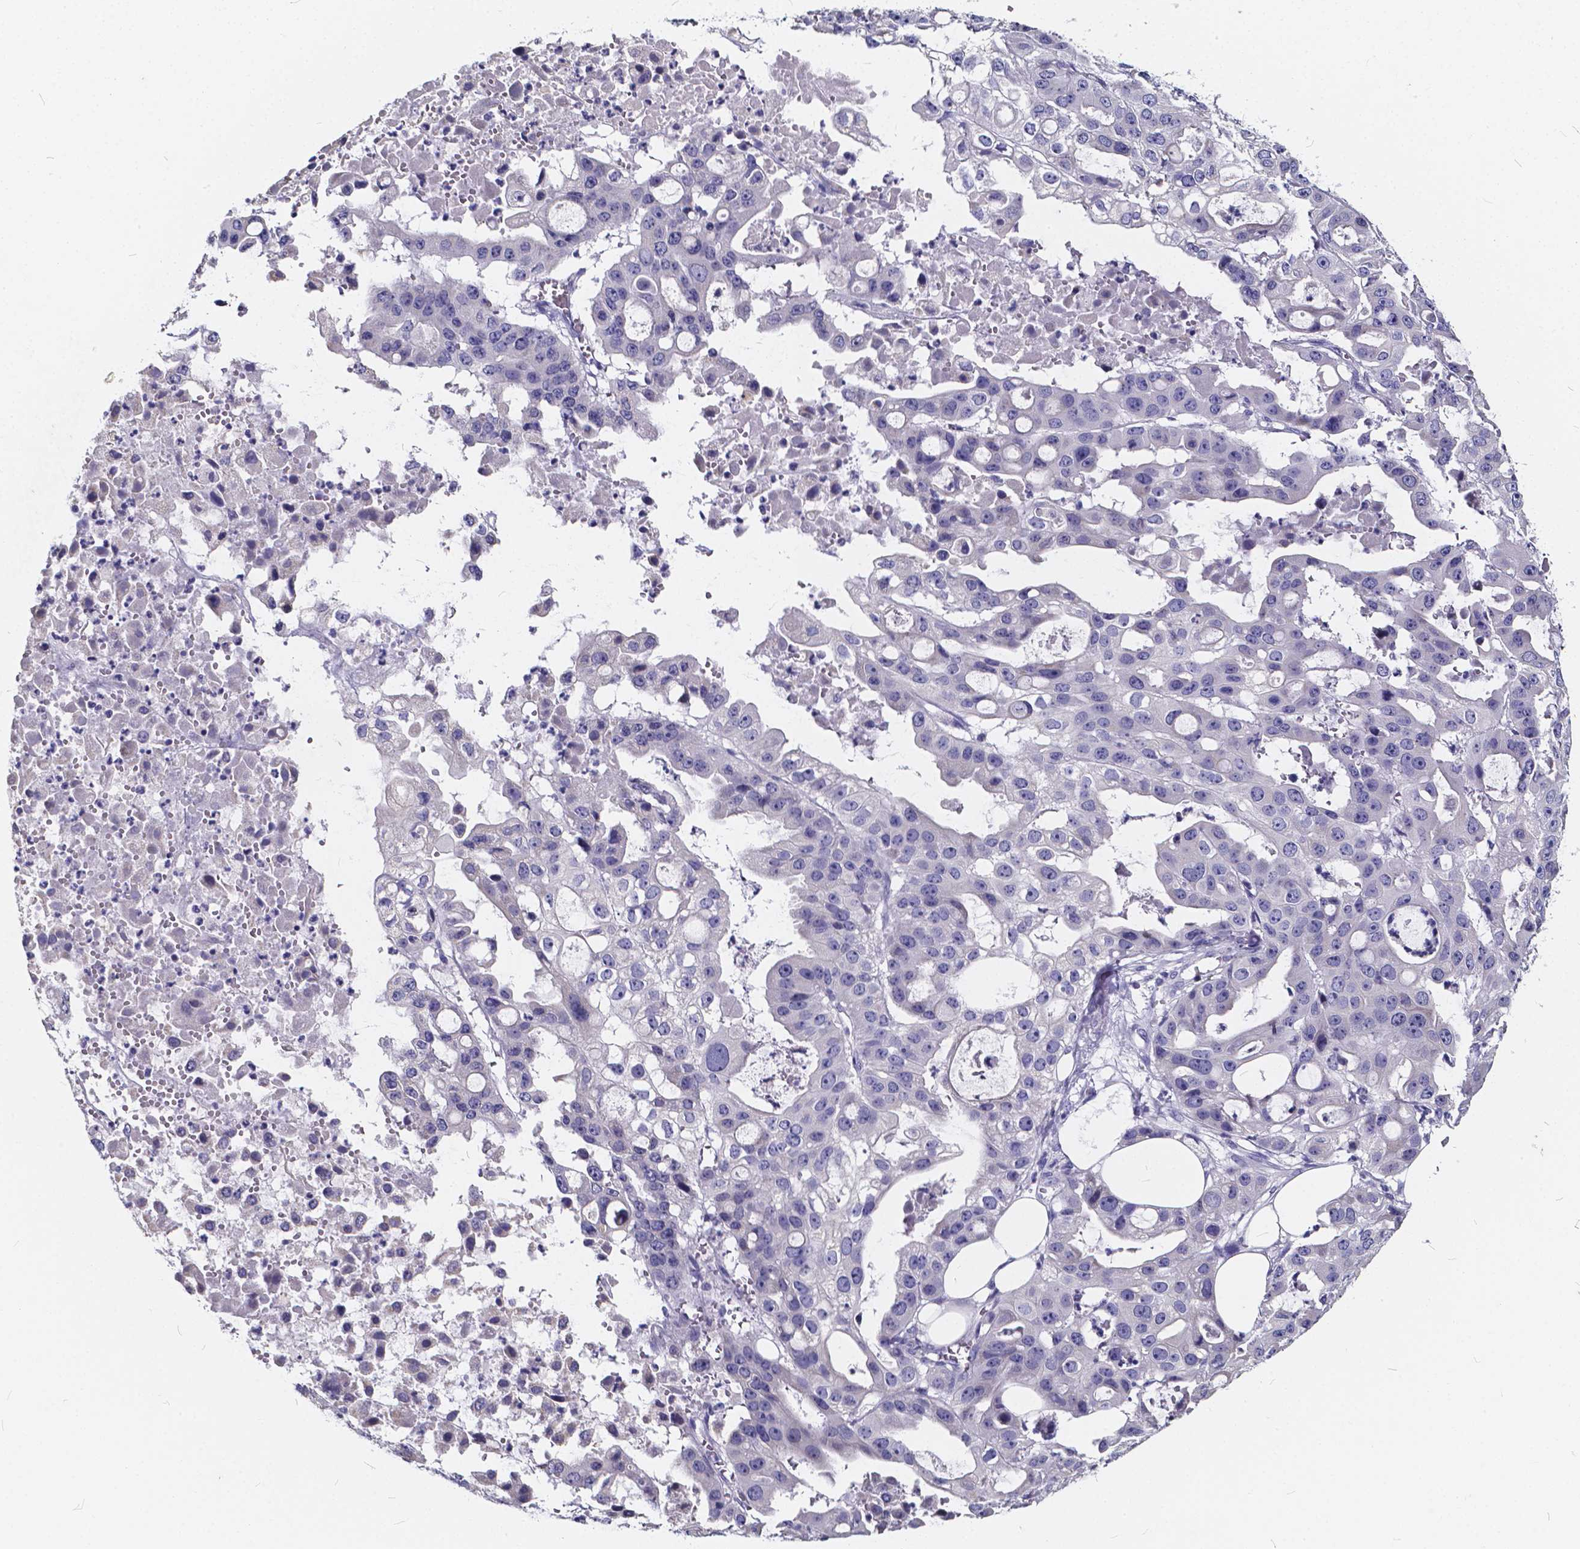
{"staining": {"intensity": "negative", "quantity": "none", "location": "none"}, "tissue": "ovarian cancer", "cell_type": "Tumor cells", "image_type": "cancer", "snomed": [{"axis": "morphology", "description": "Cystadenocarcinoma, serous, NOS"}, {"axis": "topography", "description": "Ovary"}], "caption": "Immunohistochemistry of human serous cystadenocarcinoma (ovarian) reveals no expression in tumor cells.", "gene": "SPEF2", "patient": {"sex": "female", "age": 56}}